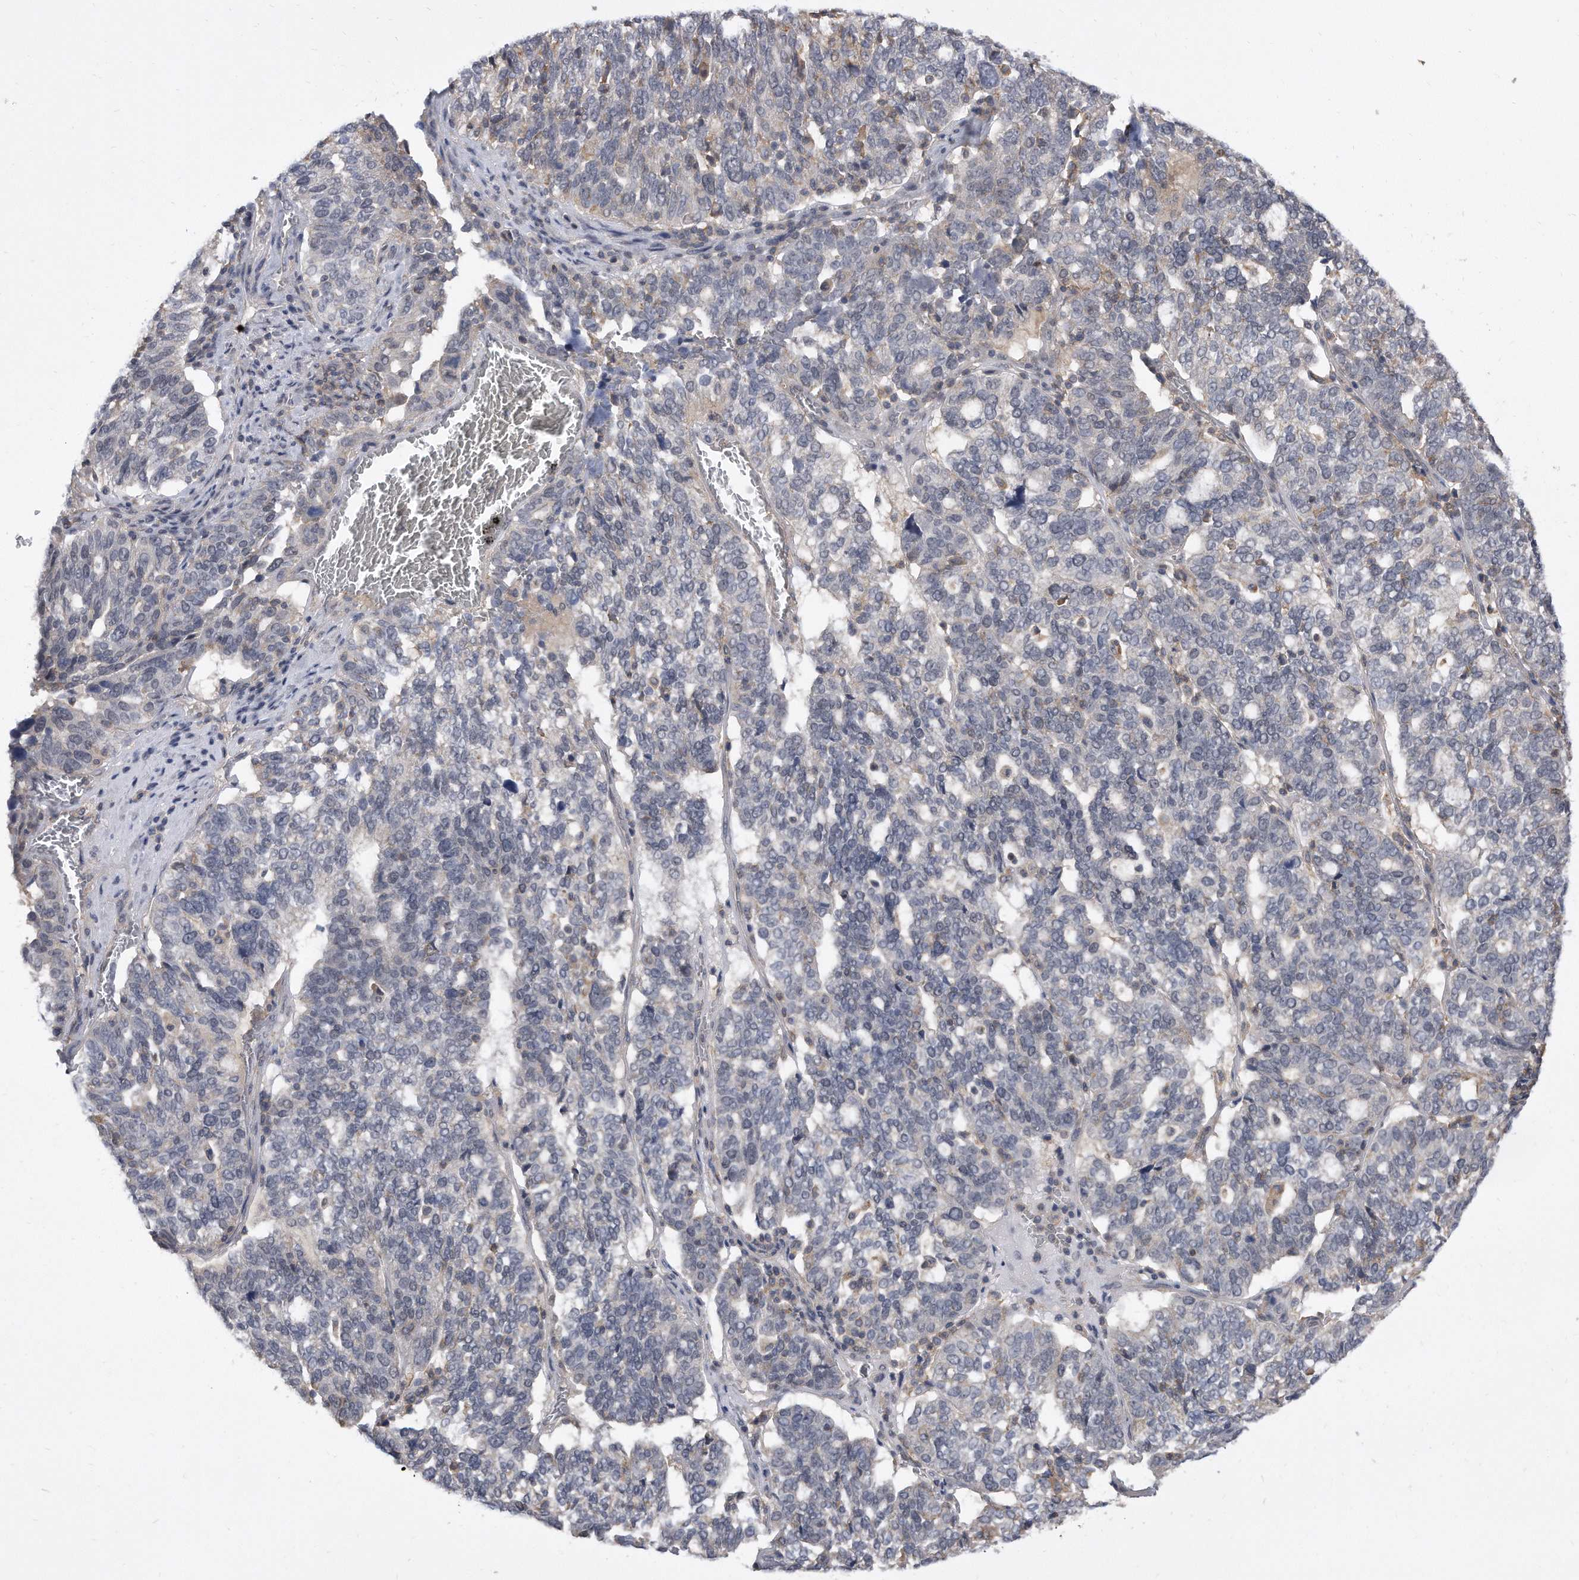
{"staining": {"intensity": "negative", "quantity": "none", "location": "none"}, "tissue": "ovarian cancer", "cell_type": "Tumor cells", "image_type": "cancer", "snomed": [{"axis": "morphology", "description": "Cystadenocarcinoma, serous, NOS"}, {"axis": "topography", "description": "Ovary"}], "caption": "This is an immunohistochemistry photomicrograph of ovarian serous cystadenocarcinoma. There is no staining in tumor cells.", "gene": "TCP1", "patient": {"sex": "female", "age": 59}}